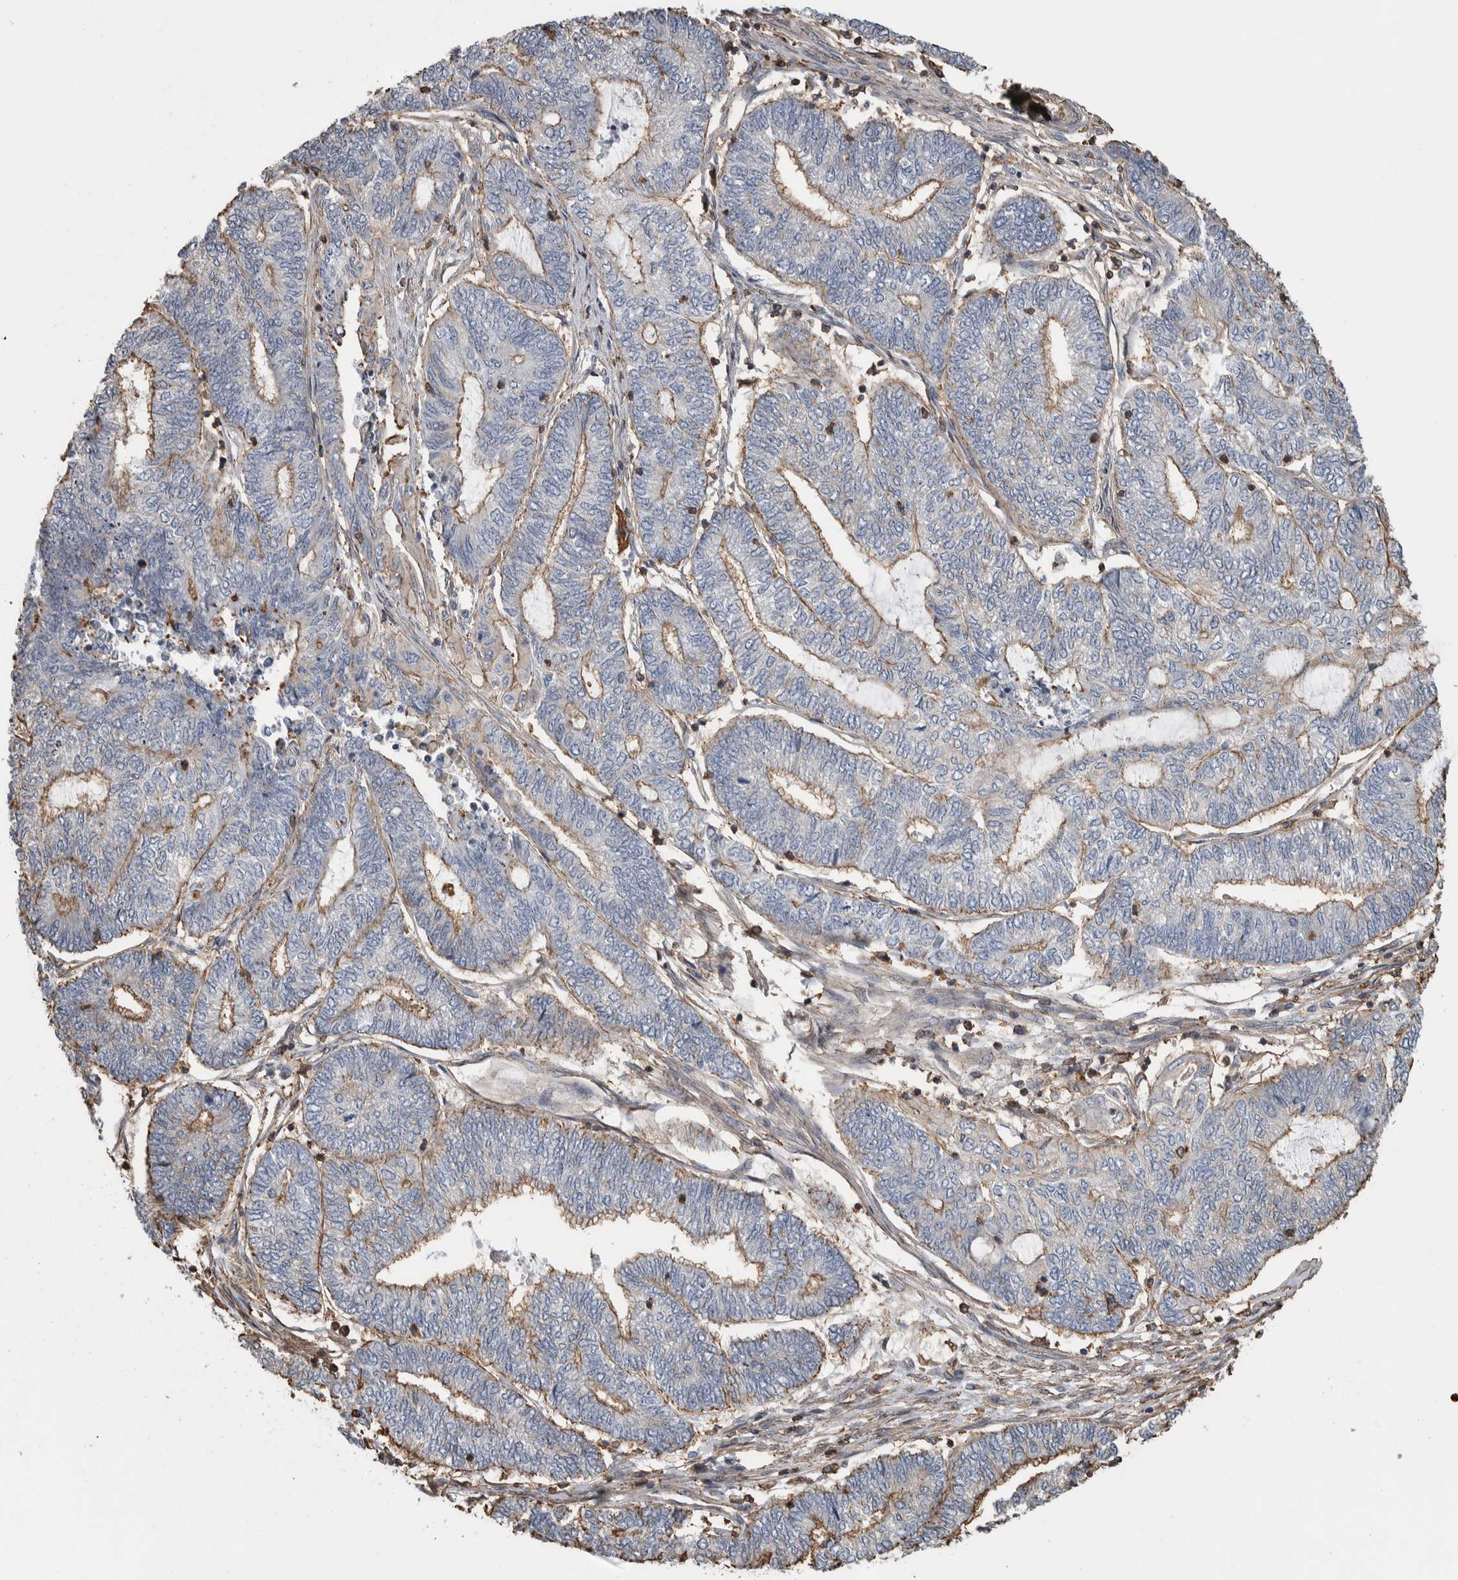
{"staining": {"intensity": "weak", "quantity": ">75%", "location": "cytoplasmic/membranous"}, "tissue": "endometrial cancer", "cell_type": "Tumor cells", "image_type": "cancer", "snomed": [{"axis": "morphology", "description": "Adenocarcinoma, NOS"}, {"axis": "topography", "description": "Uterus"}, {"axis": "topography", "description": "Endometrium"}], "caption": "Protein expression analysis of human endometrial cancer (adenocarcinoma) reveals weak cytoplasmic/membranous positivity in approximately >75% of tumor cells. (Stains: DAB in brown, nuclei in blue, Microscopy: brightfield microscopy at high magnification).", "gene": "ENPP2", "patient": {"sex": "female", "age": 70}}